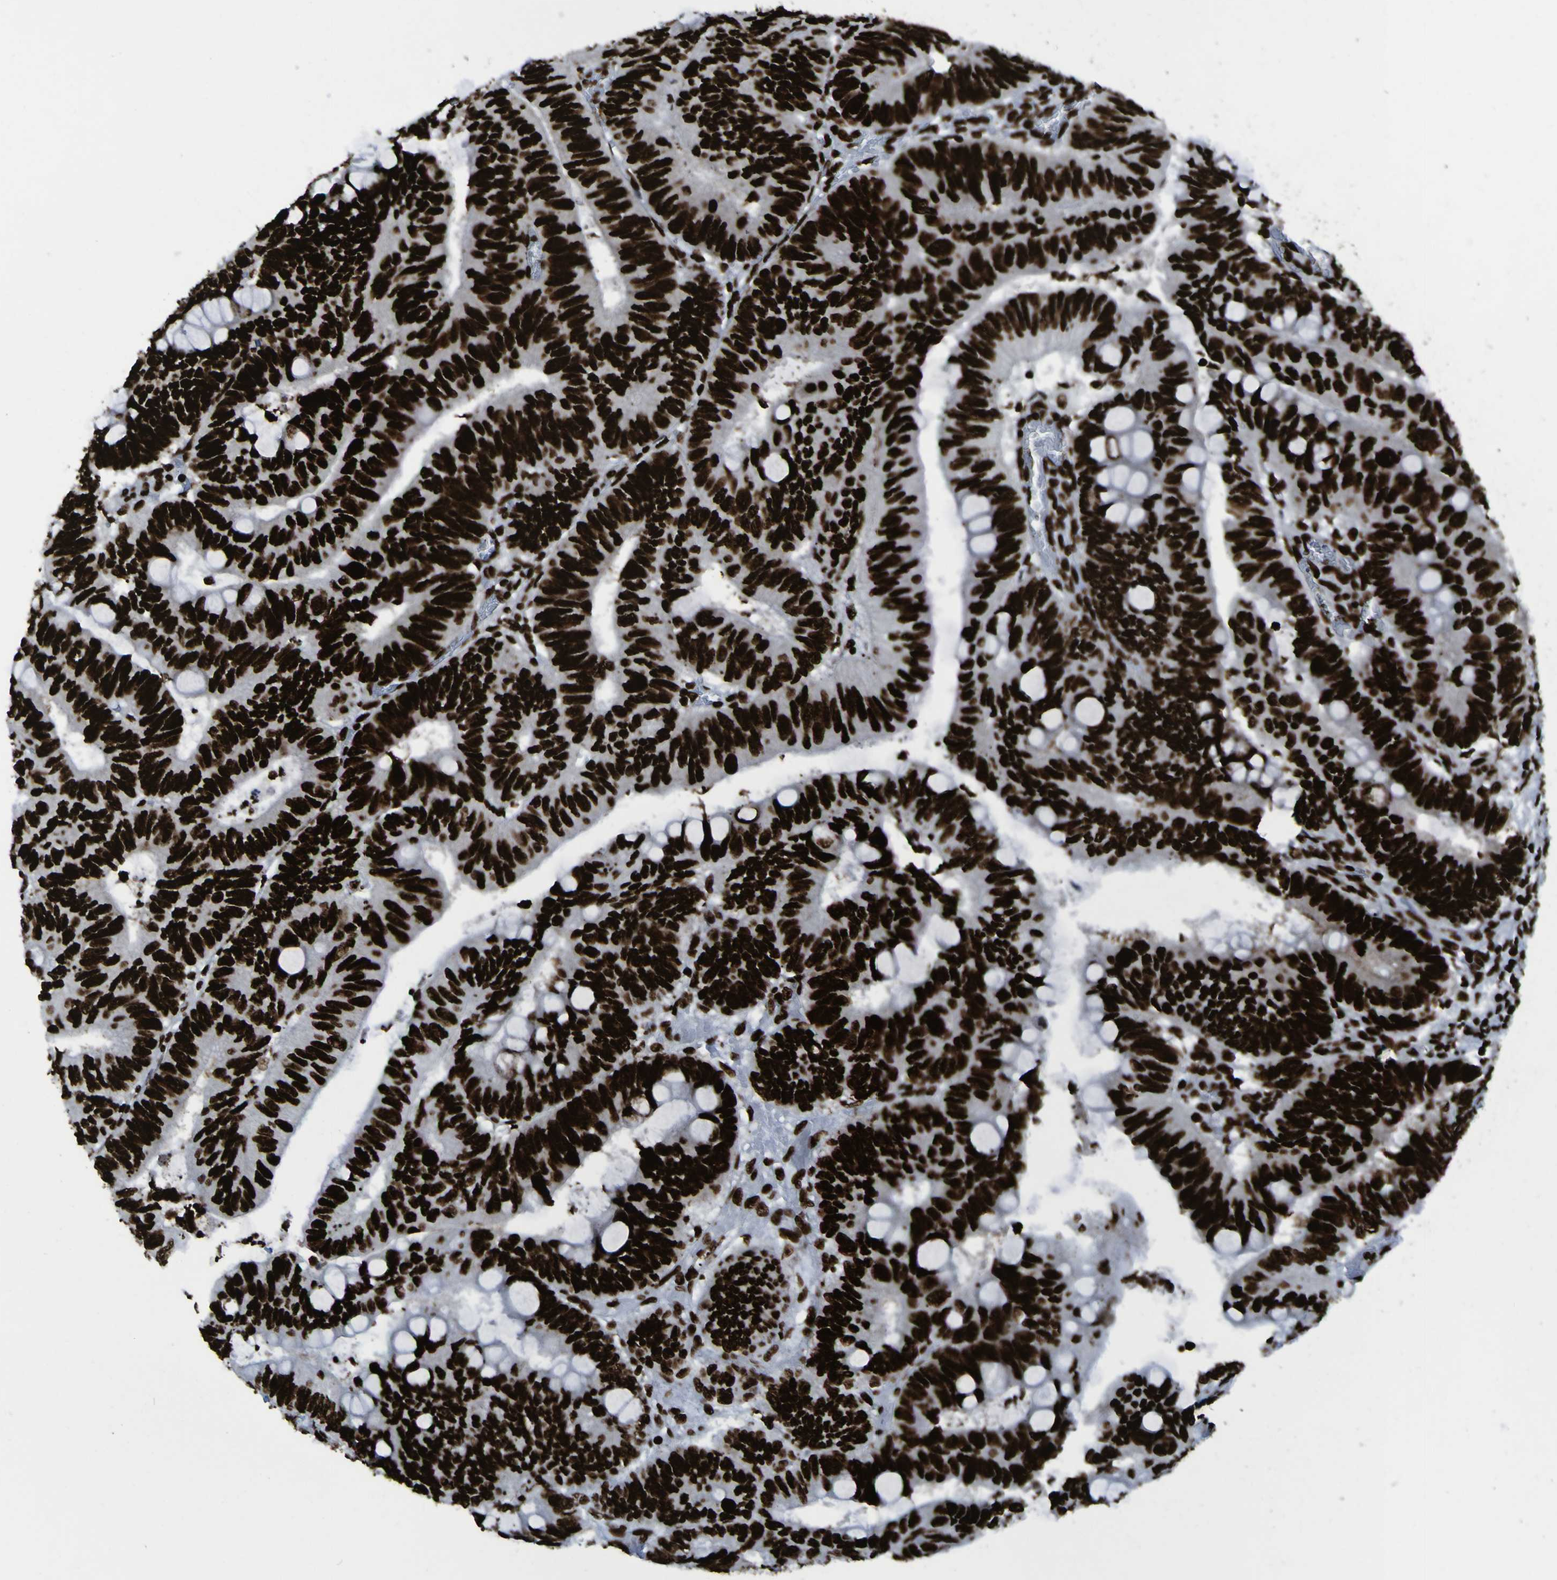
{"staining": {"intensity": "strong", "quantity": ">75%", "location": "nuclear"}, "tissue": "colorectal cancer", "cell_type": "Tumor cells", "image_type": "cancer", "snomed": [{"axis": "morphology", "description": "Normal tissue, NOS"}, {"axis": "morphology", "description": "Adenocarcinoma, NOS"}, {"axis": "topography", "description": "Rectum"}, {"axis": "topography", "description": "Peripheral nerve tissue"}], "caption": "Colorectal cancer (adenocarcinoma) stained with DAB (3,3'-diaminobenzidine) IHC shows high levels of strong nuclear expression in approximately >75% of tumor cells.", "gene": "NPM1", "patient": {"sex": "male", "age": 92}}